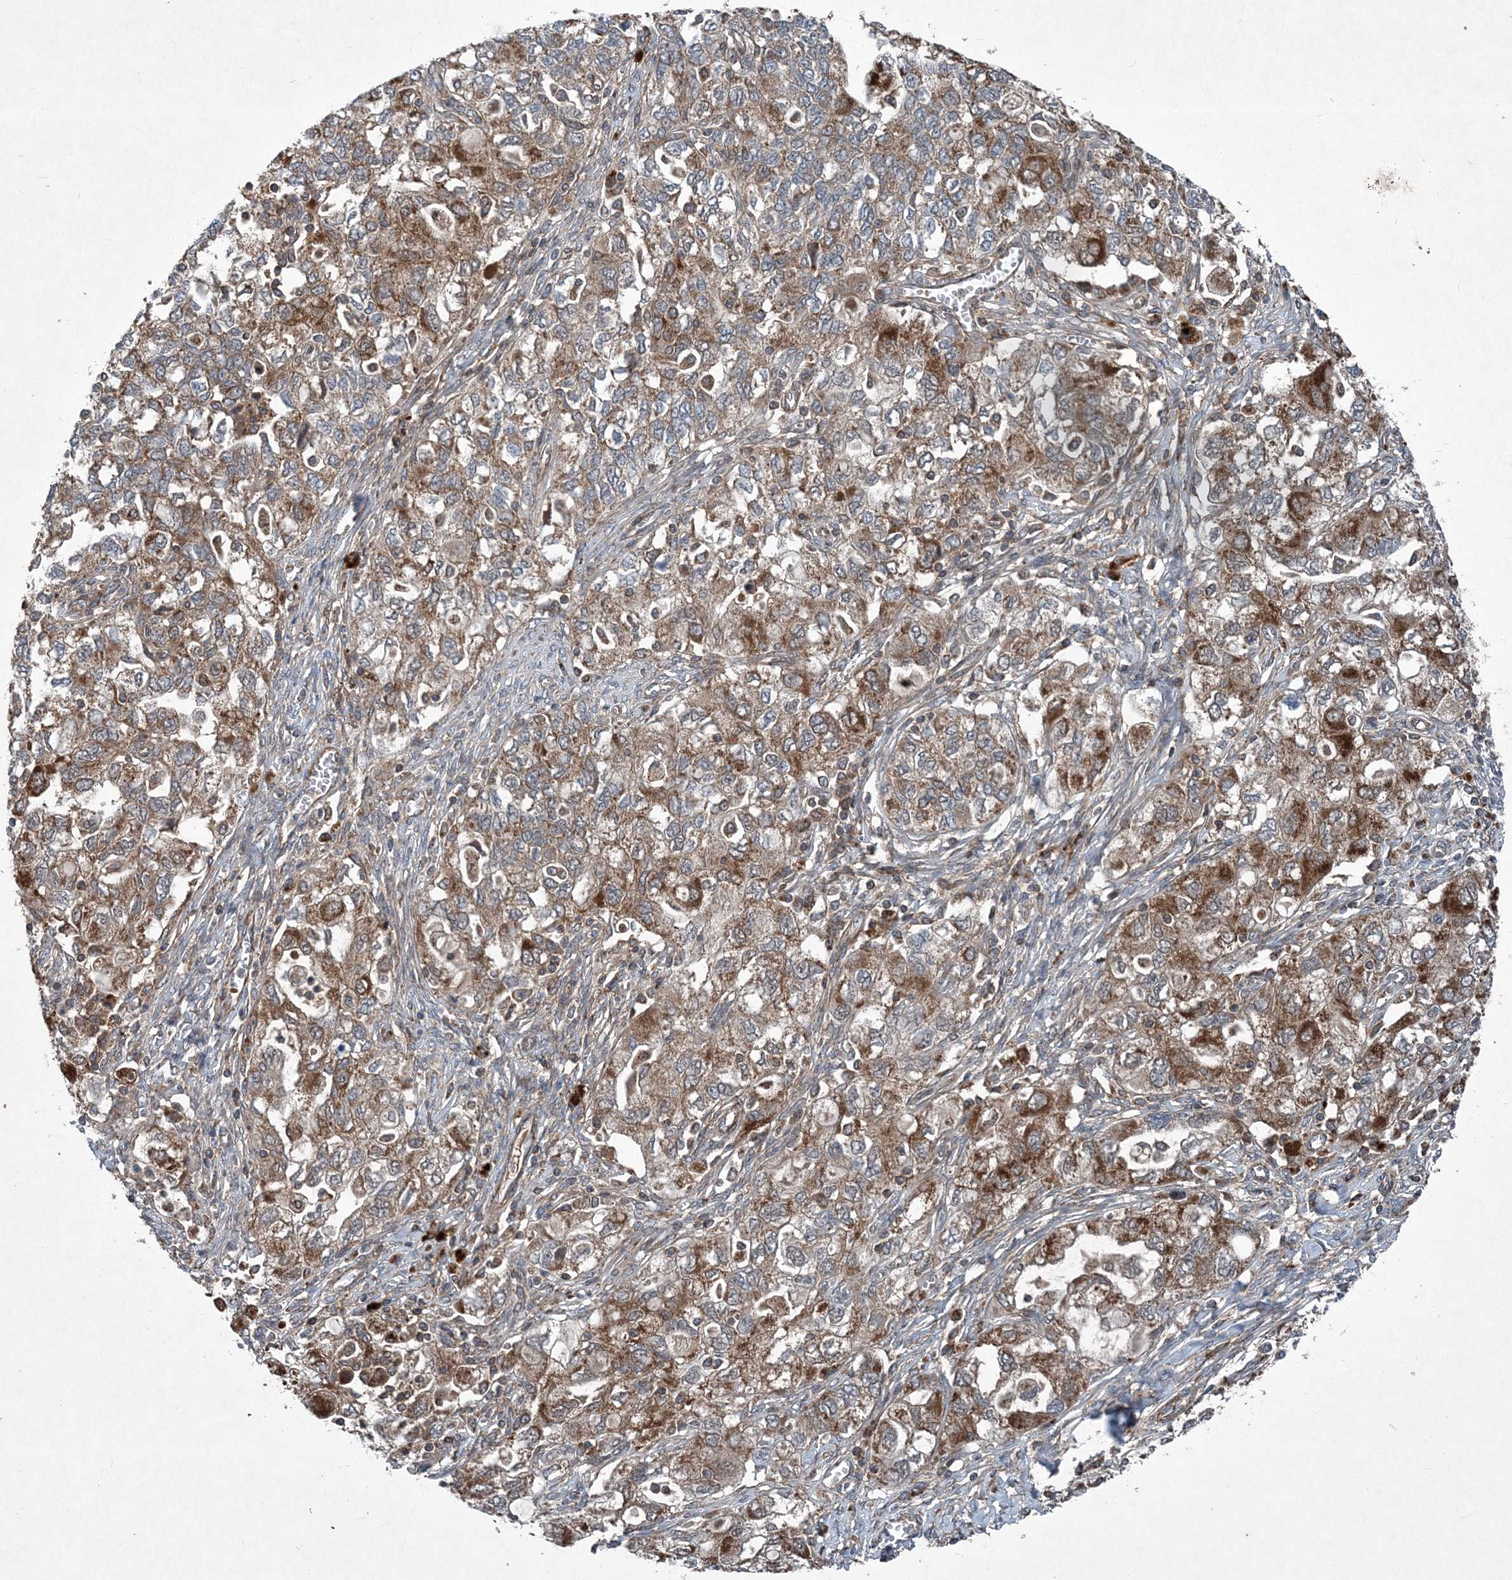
{"staining": {"intensity": "moderate", "quantity": ">75%", "location": "cytoplasmic/membranous"}, "tissue": "ovarian cancer", "cell_type": "Tumor cells", "image_type": "cancer", "snomed": [{"axis": "morphology", "description": "Carcinoma, NOS"}, {"axis": "morphology", "description": "Cystadenocarcinoma, serous, NOS"}, {"axis": "topography", "description": "Ovary"}], "caption": "A medium amount of moderate cytoplasmic/membranous expression is seen in about >75% of tumor cells in ovarian serous cystadenocarcinoma tissue.", "gene": "NDUFA2", "patient": {"sex": "female", "age": 69}}